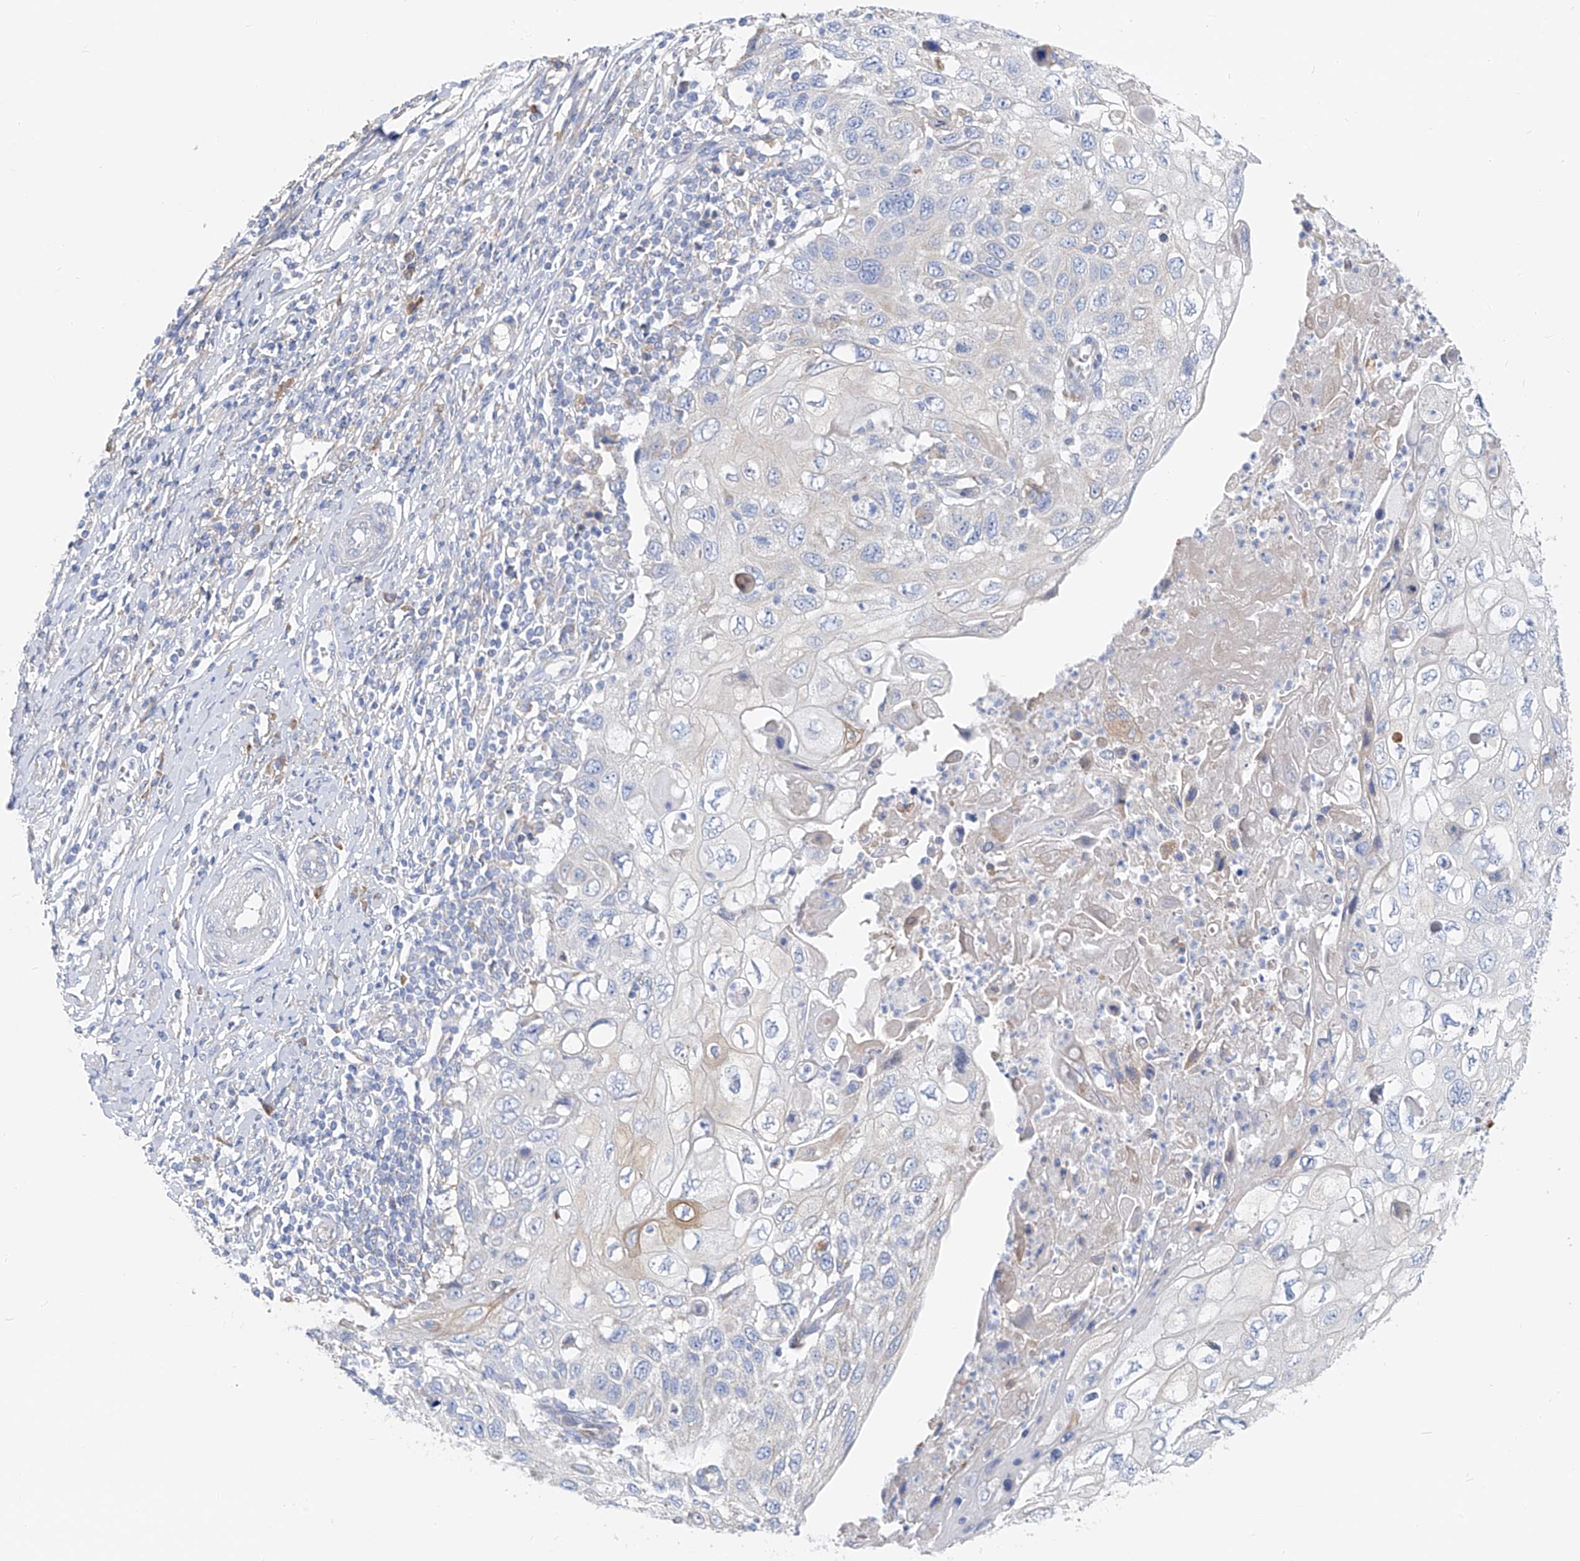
{"staining": {"intensity": "negative", "quantity": "none", "location": "none"}, "tissue": "cervical cancer", "cell_type": "Tumor cells", "image_type": "cancer", "snomed": [{"axis": "morphology", "description": "Squamous cell carcinoma, NOS"}, {"axis": "topography", "description": "Cervix"}], "caption": "Cervical cancer was stained to show a protein in brown. There is no significant expression in tumor cells. (Brightfield microscopy of DAB immunohistochemistry at high magnification).", "gene": "UFL1", "patient": {"sex": "female", "age": 70}}